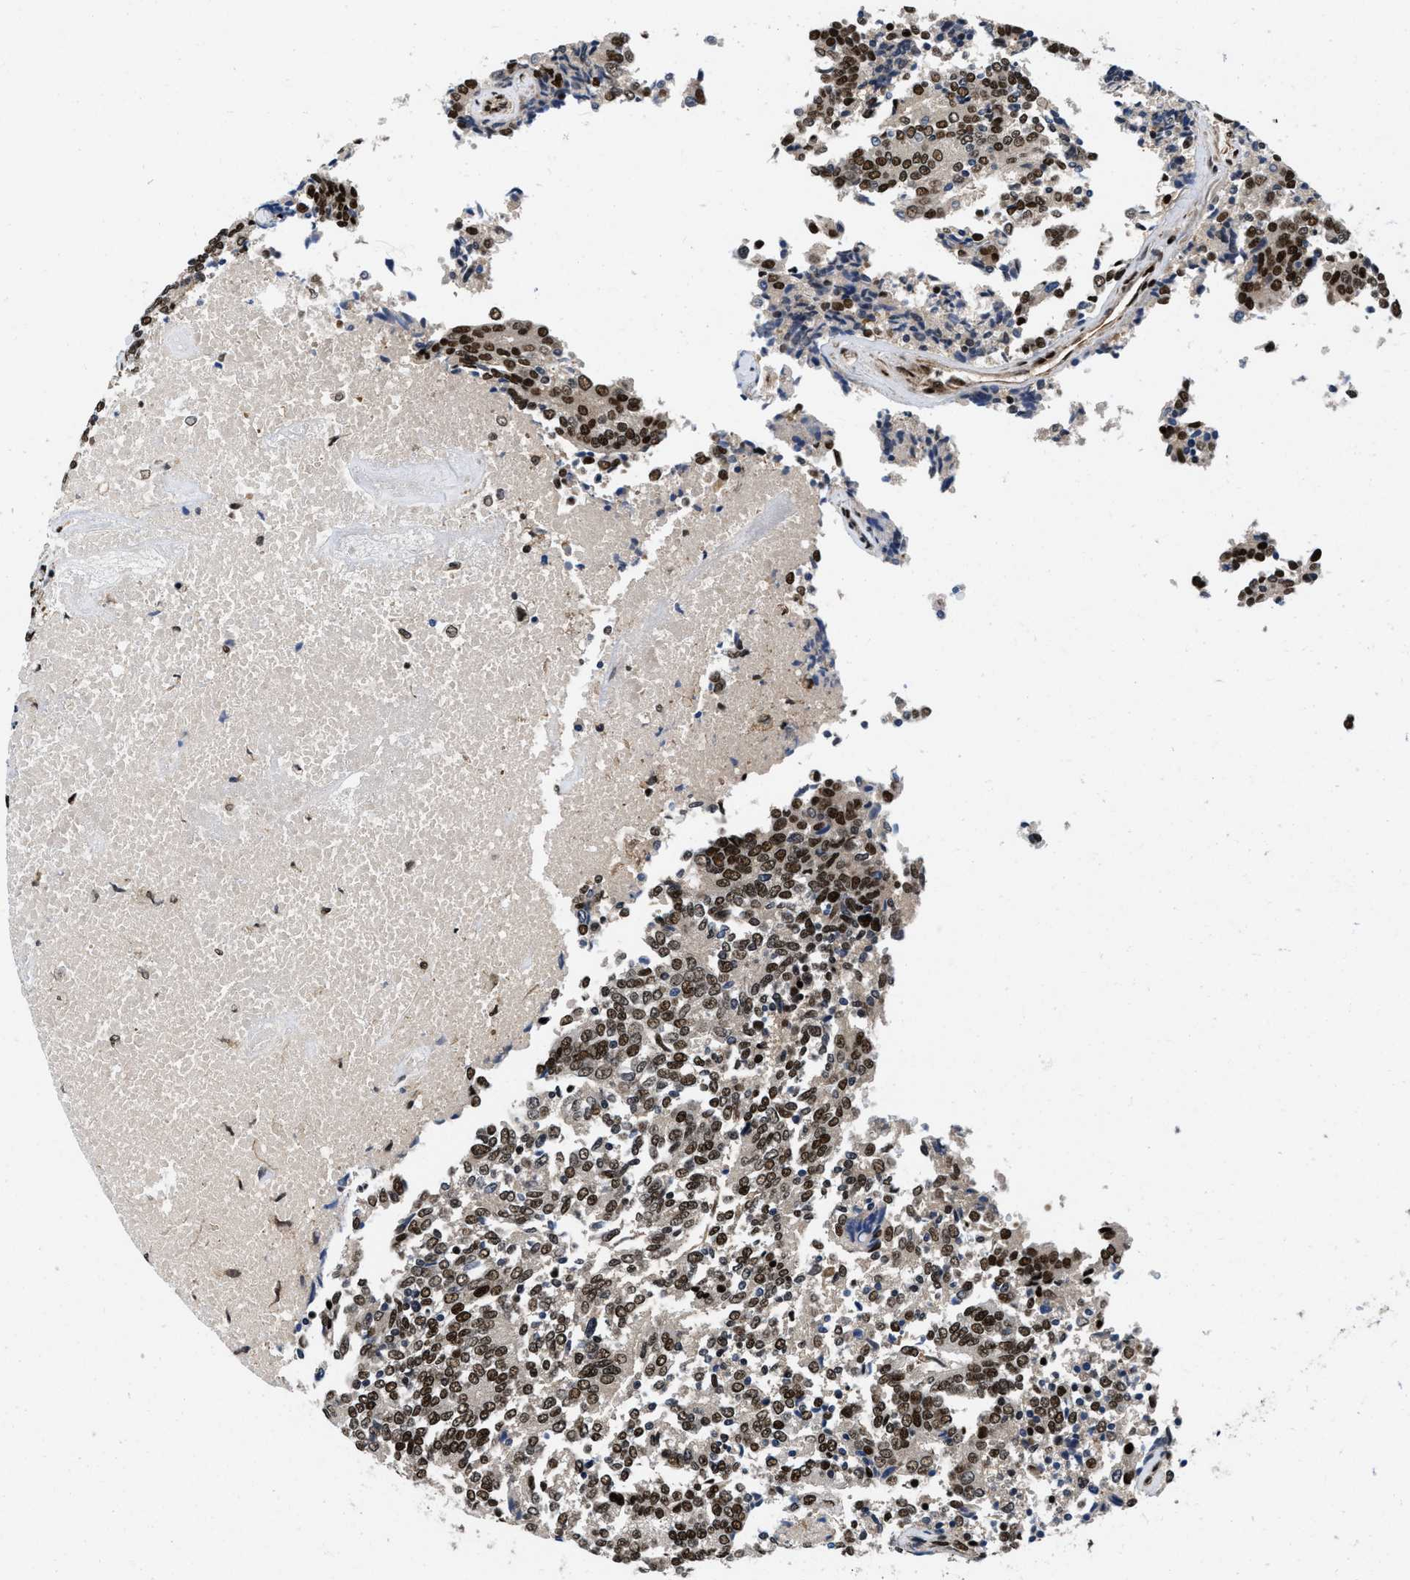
{"staining": {"intensity": "strong", "quantity": ">75%", "location": "nuclear"}, "tissue": "prostate cancer", "cell_type": "Tumor cells", "image_type": "cancer", "snomed": [{"axis": "morphology", "description": "Normal tissue, NOS"}, {"axis": "morphology", "description": "Adenocarcinoma, High grade"}, {"axis": "topography", "description": "Prostate"}, {"axis": "topography", "description": "Seminal veicle"}], "caption": "Human prostate high-grade adenocarcinoma stained with a protein marker displays strong staining in tumor cells.", "gene": "SAFB", "patient": {"sex": "male", "age": 55}}